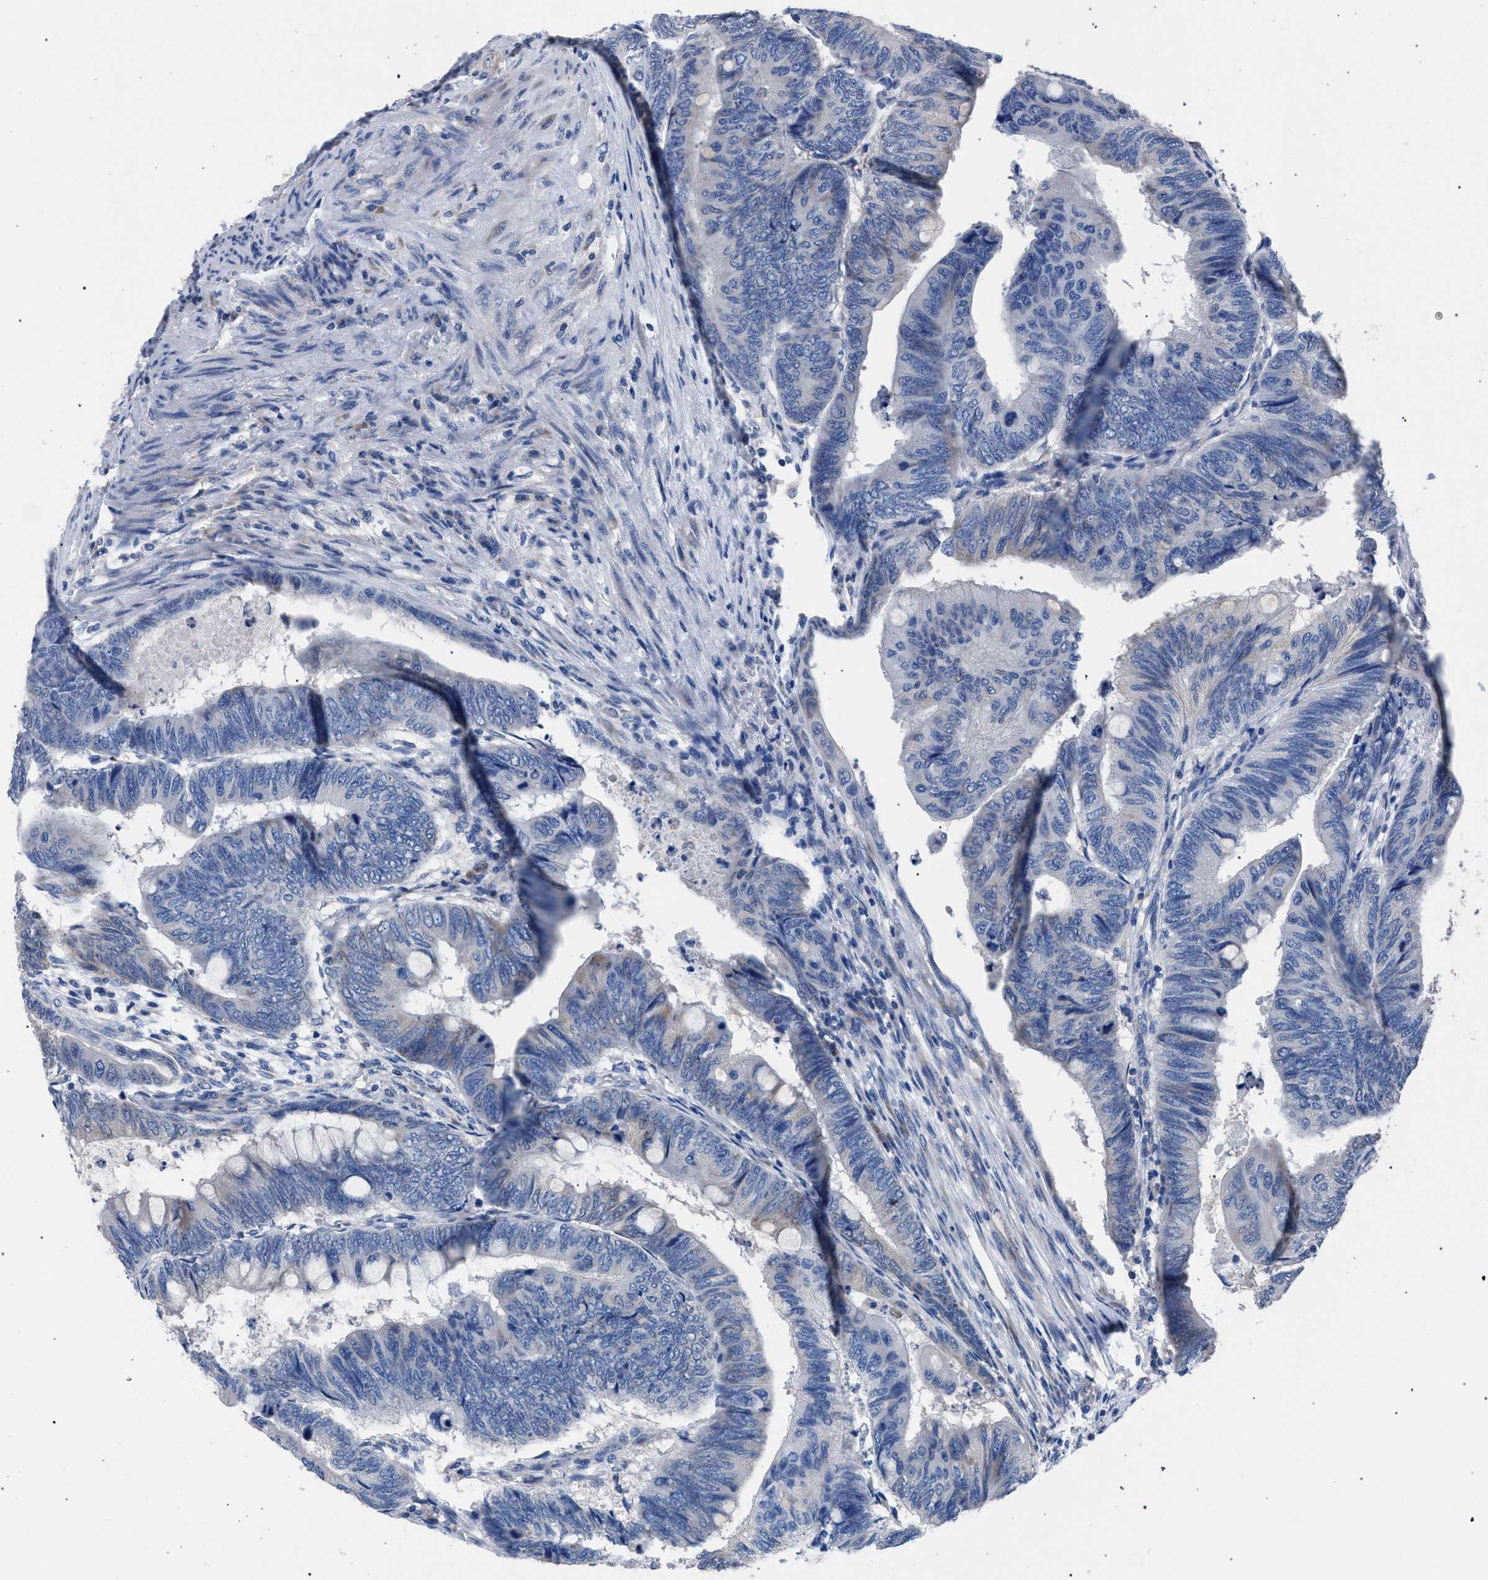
{"staining": {"intensity": "negative", "quantity": "none", "location": "none"}, "tissue": "colorectal cancer", "cell_type": "Tumor cells", "image_type": "cancer", "snomed": [{"axis": "morphology", "description": "Normal tissue, NOS"}, {"axis": "morphology", "description": "Adenocarcinoma, NOS"}, {"axis": "topography", "description": "Rectum"}, {"axis": "topography", "description": "Peripheral nerve tissue"}], "caption": "This is an IHC histopathology image of colorectal cancer. There is no positivity in tumor cells.", "gene": "CRYZ", "patient": {"sex": "male", "age": 92}}